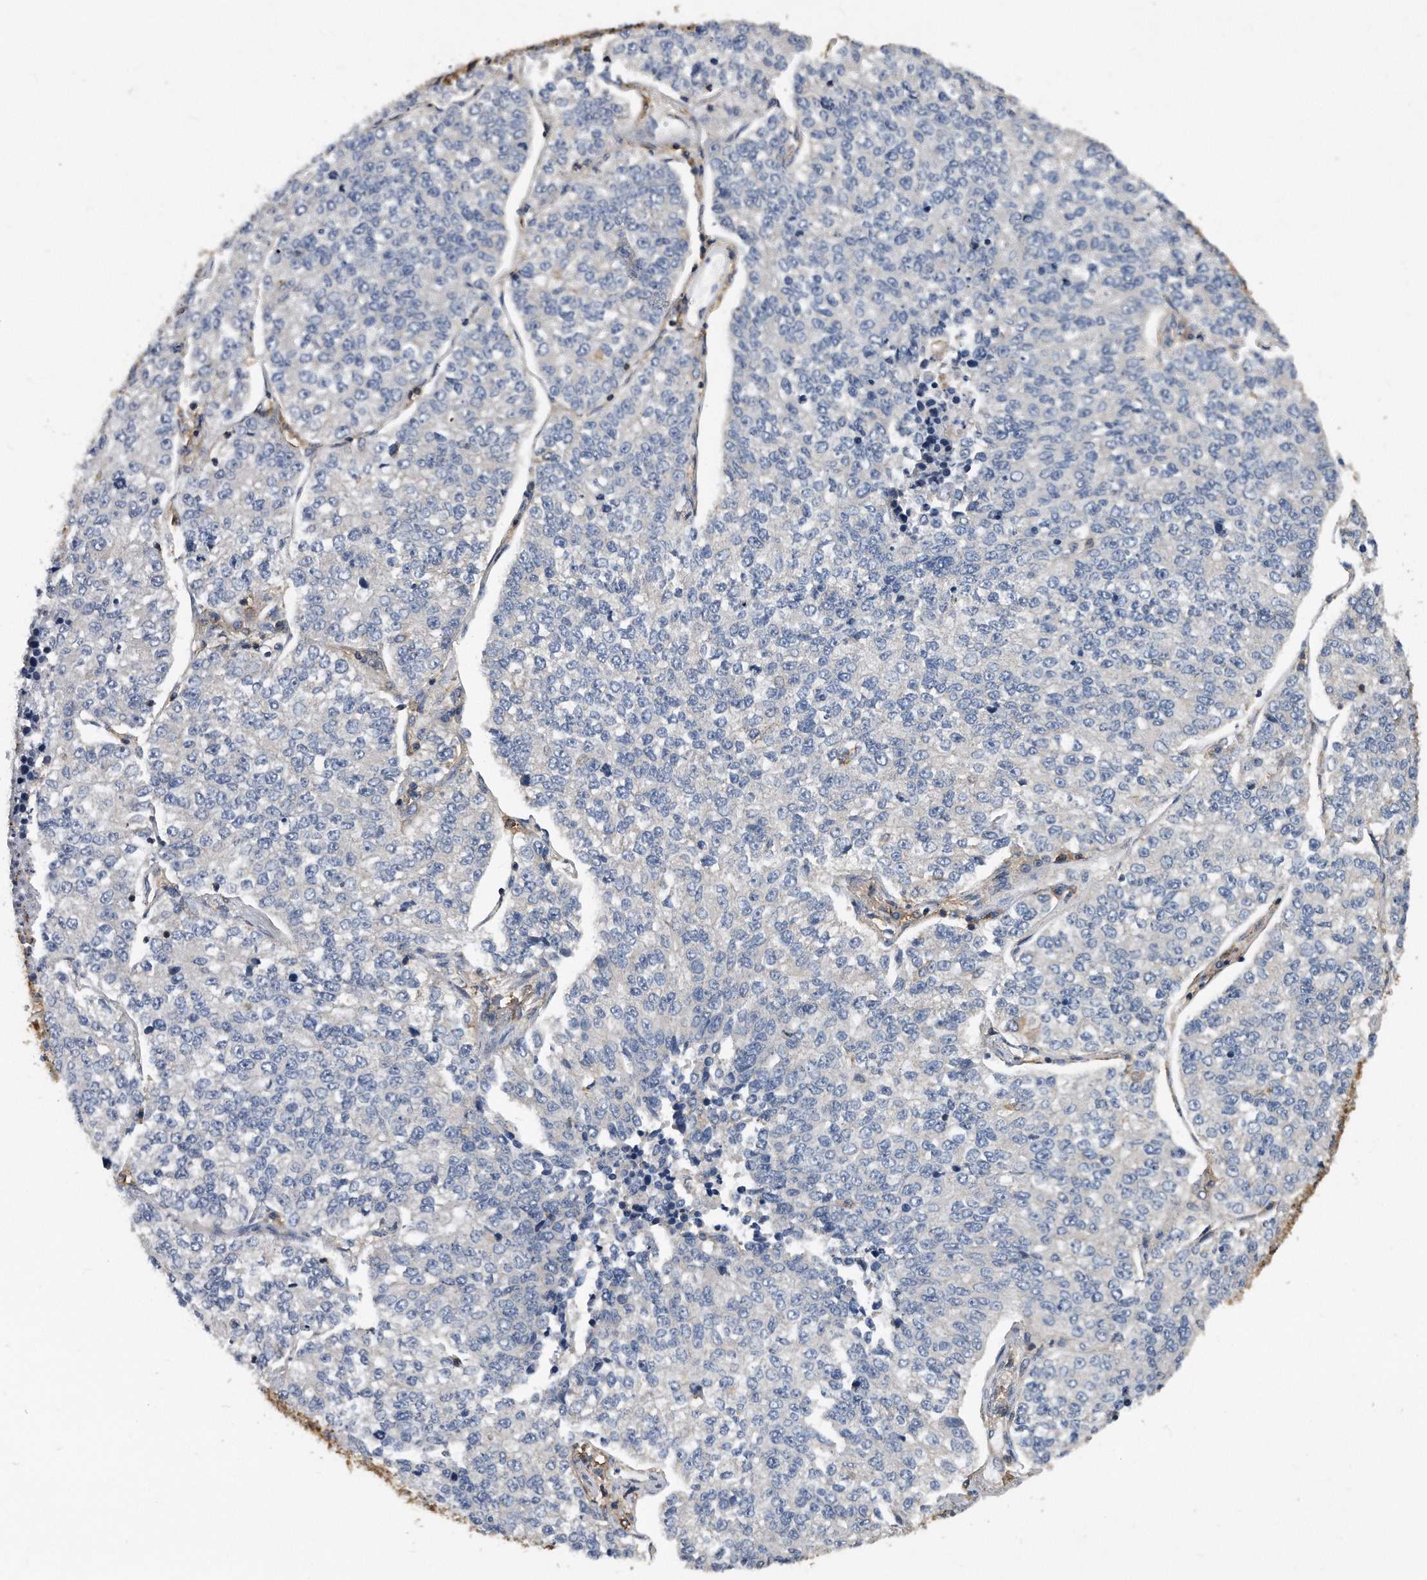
{"staining": {"intensity": "negative", "quantity": "none", "location": "none"}, "tissue": "lung cancer", "cell_type": "Tumor cells", "image_type": "cancer", "snomed": [{"axis": "morphology", "description": "Adenocarcinoma, NOS"}, {"axis": "topography", "description": "Lung"}], "caption": "This is an IHC histopathology image of lung adenocarcinoma. There is no expression in tumor cells.", "gene": "ATG5", "patient": {"sex": "male", "age": 49}}